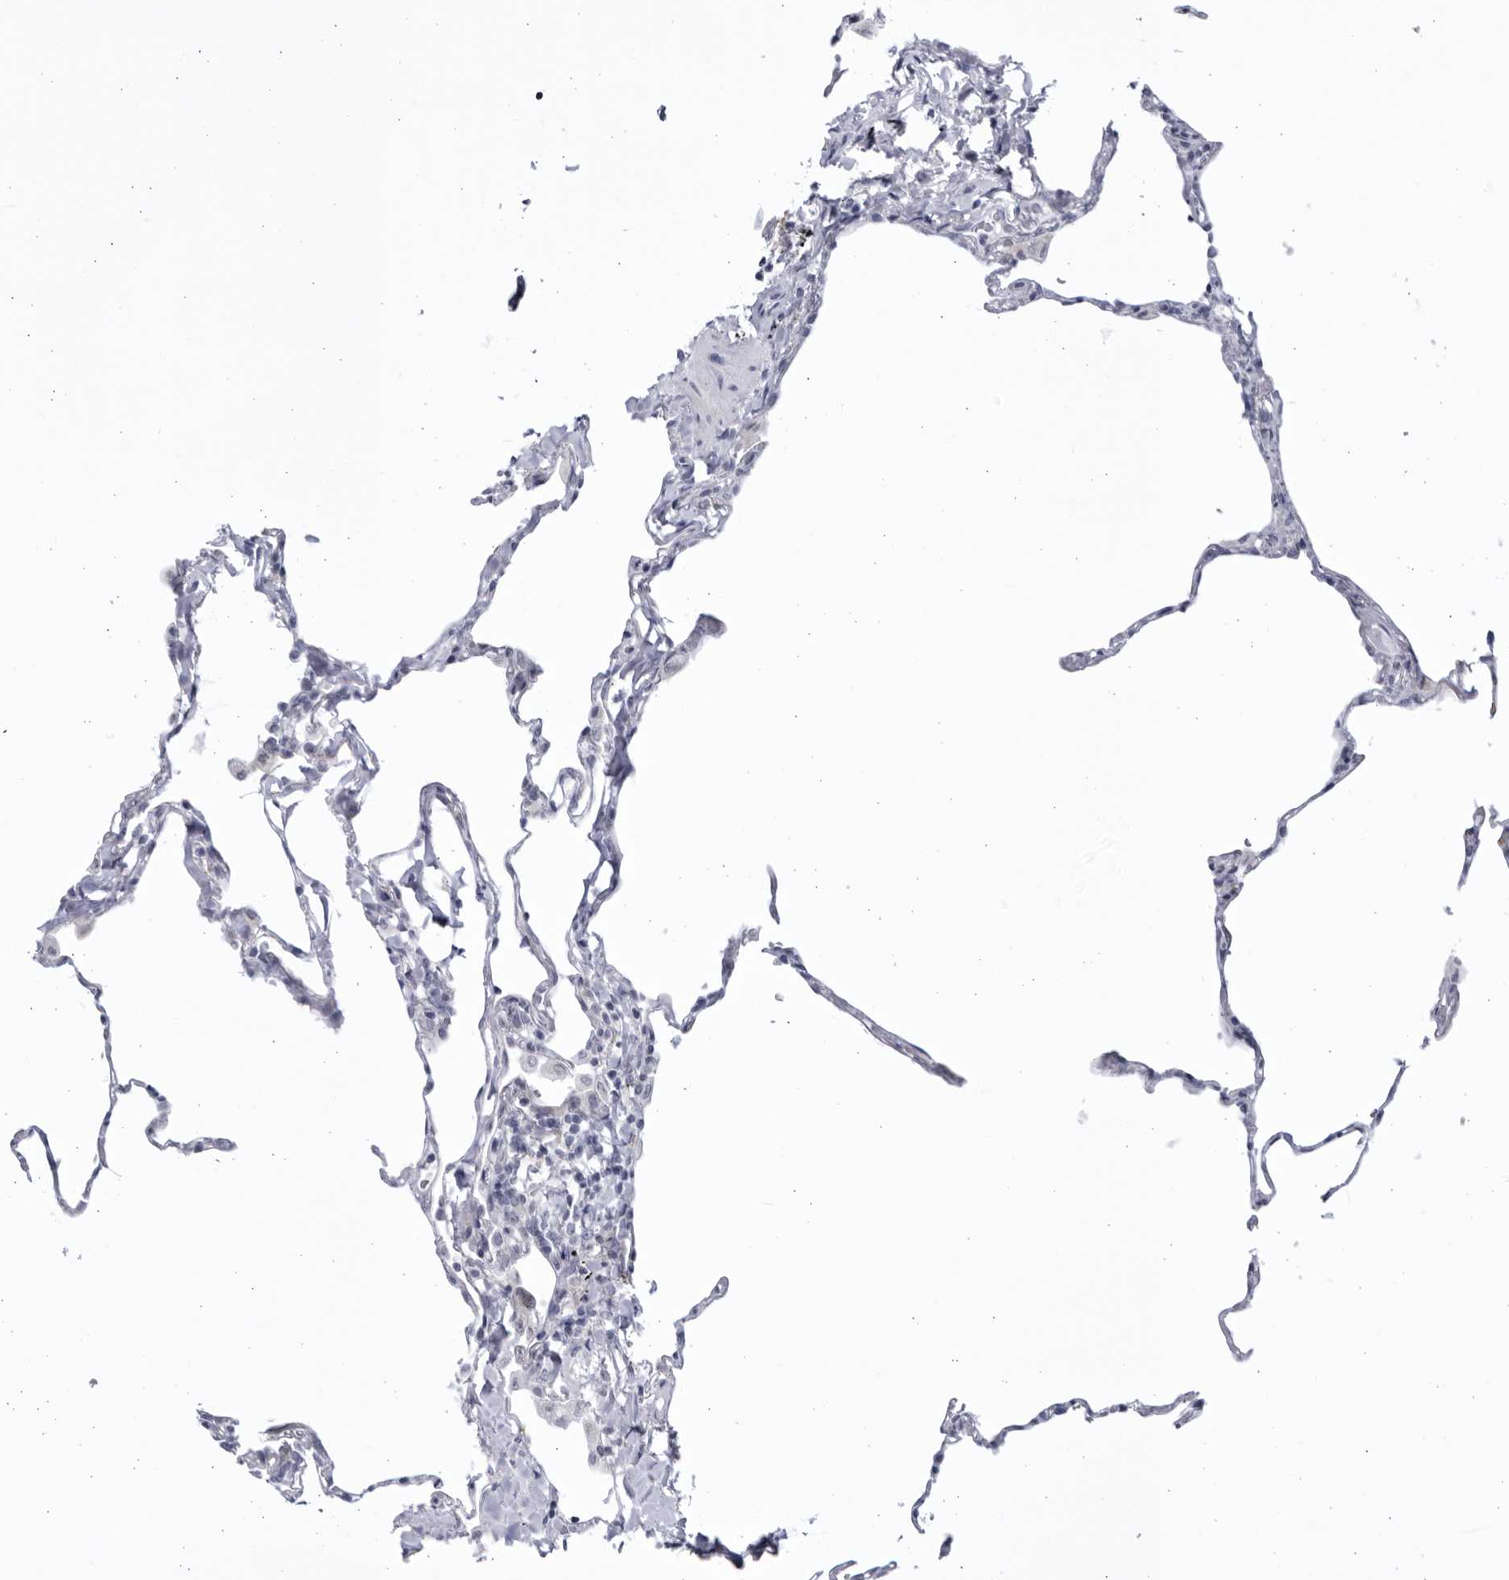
{"staining": {"intensity": "negative", "quantity": "none", "location": "none"}, "tissue": "lung", "cell_type": "Alveolar cells", "image_type": "normal", "snomed": [{"axis": "morphology", "description": "Normal tissue, NOS"}, {"axis": "topography", "description": "Lung"}], "caption": "This is a image of IHC staining of normal lung, which shows no expression in alveolar cells.", "gene": "CCDC181", "patient": {"sex": "male", "age": 59}}